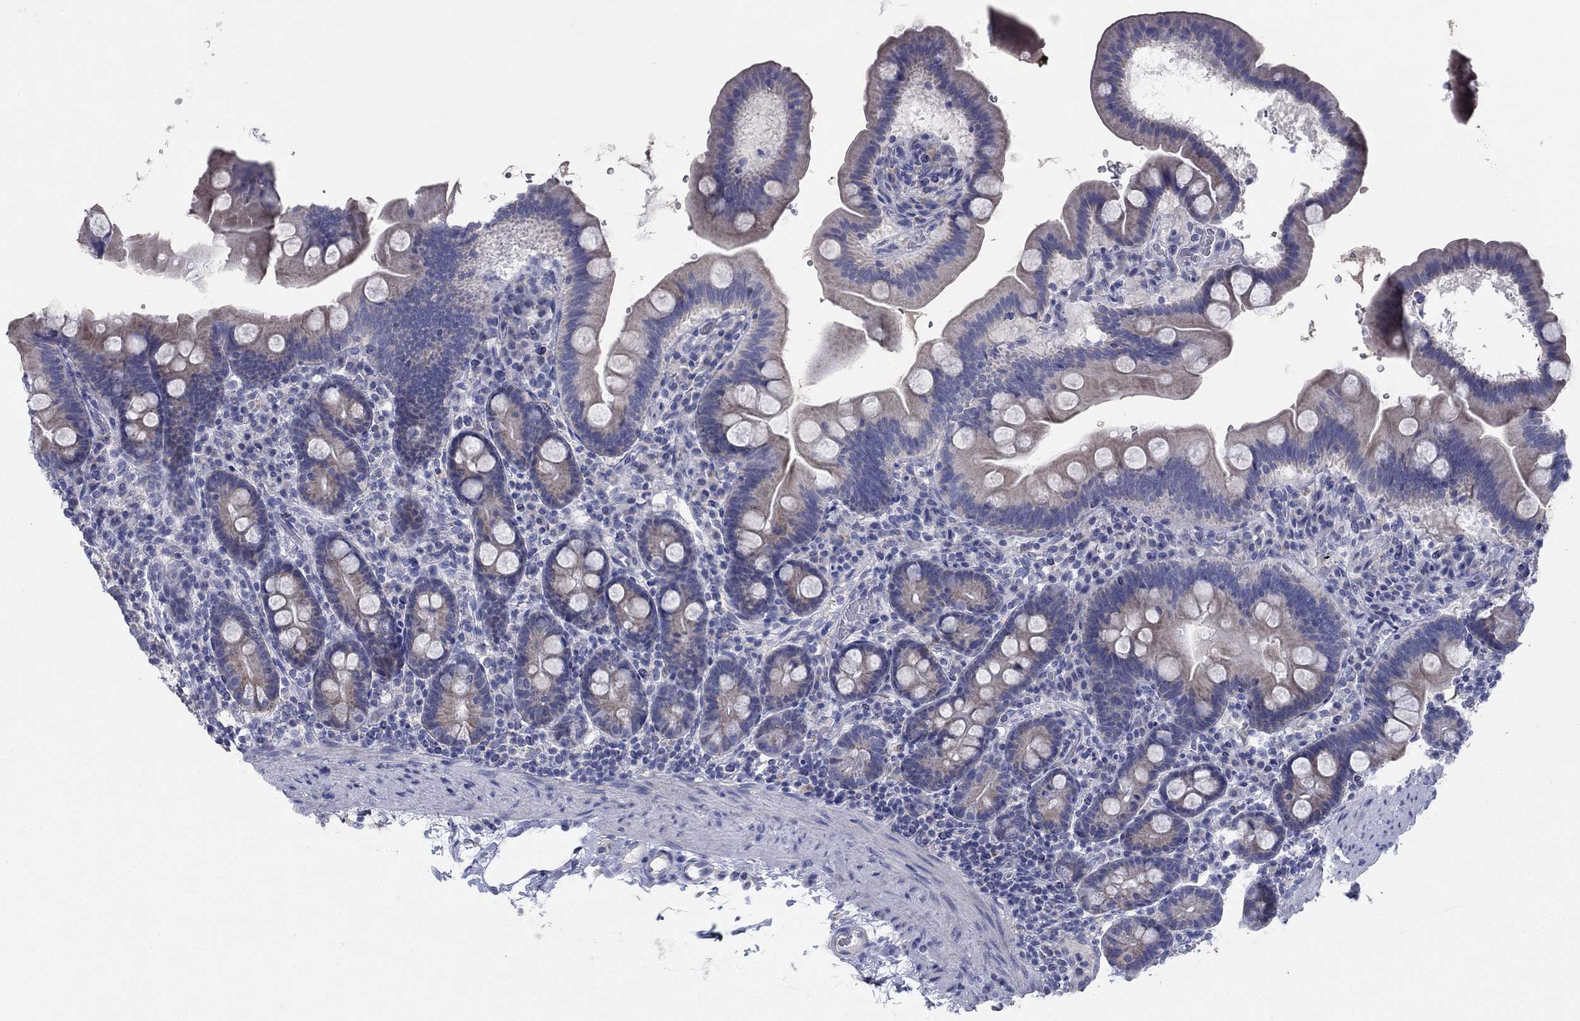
{"staining": {"intensity": "negative", "quantity": "none", "location": "none"}, "tissue": "duodenum", "cell_type": "Glandular cells", "image_type": "normal", "snomed": [{"axis": "morphology", "description": "Normal tissue, NOS"}, {"axis": "topography", "description": "Duodenum"}], "caption": "Glandular cells show no significant staining in unremarkable duodenum. The staining is performed using DAB brown chromogen with nuclei counter-stained in using hematoxylin.", "gene": "PTGDS", "patient": {"sex": "male", "age": 59}}